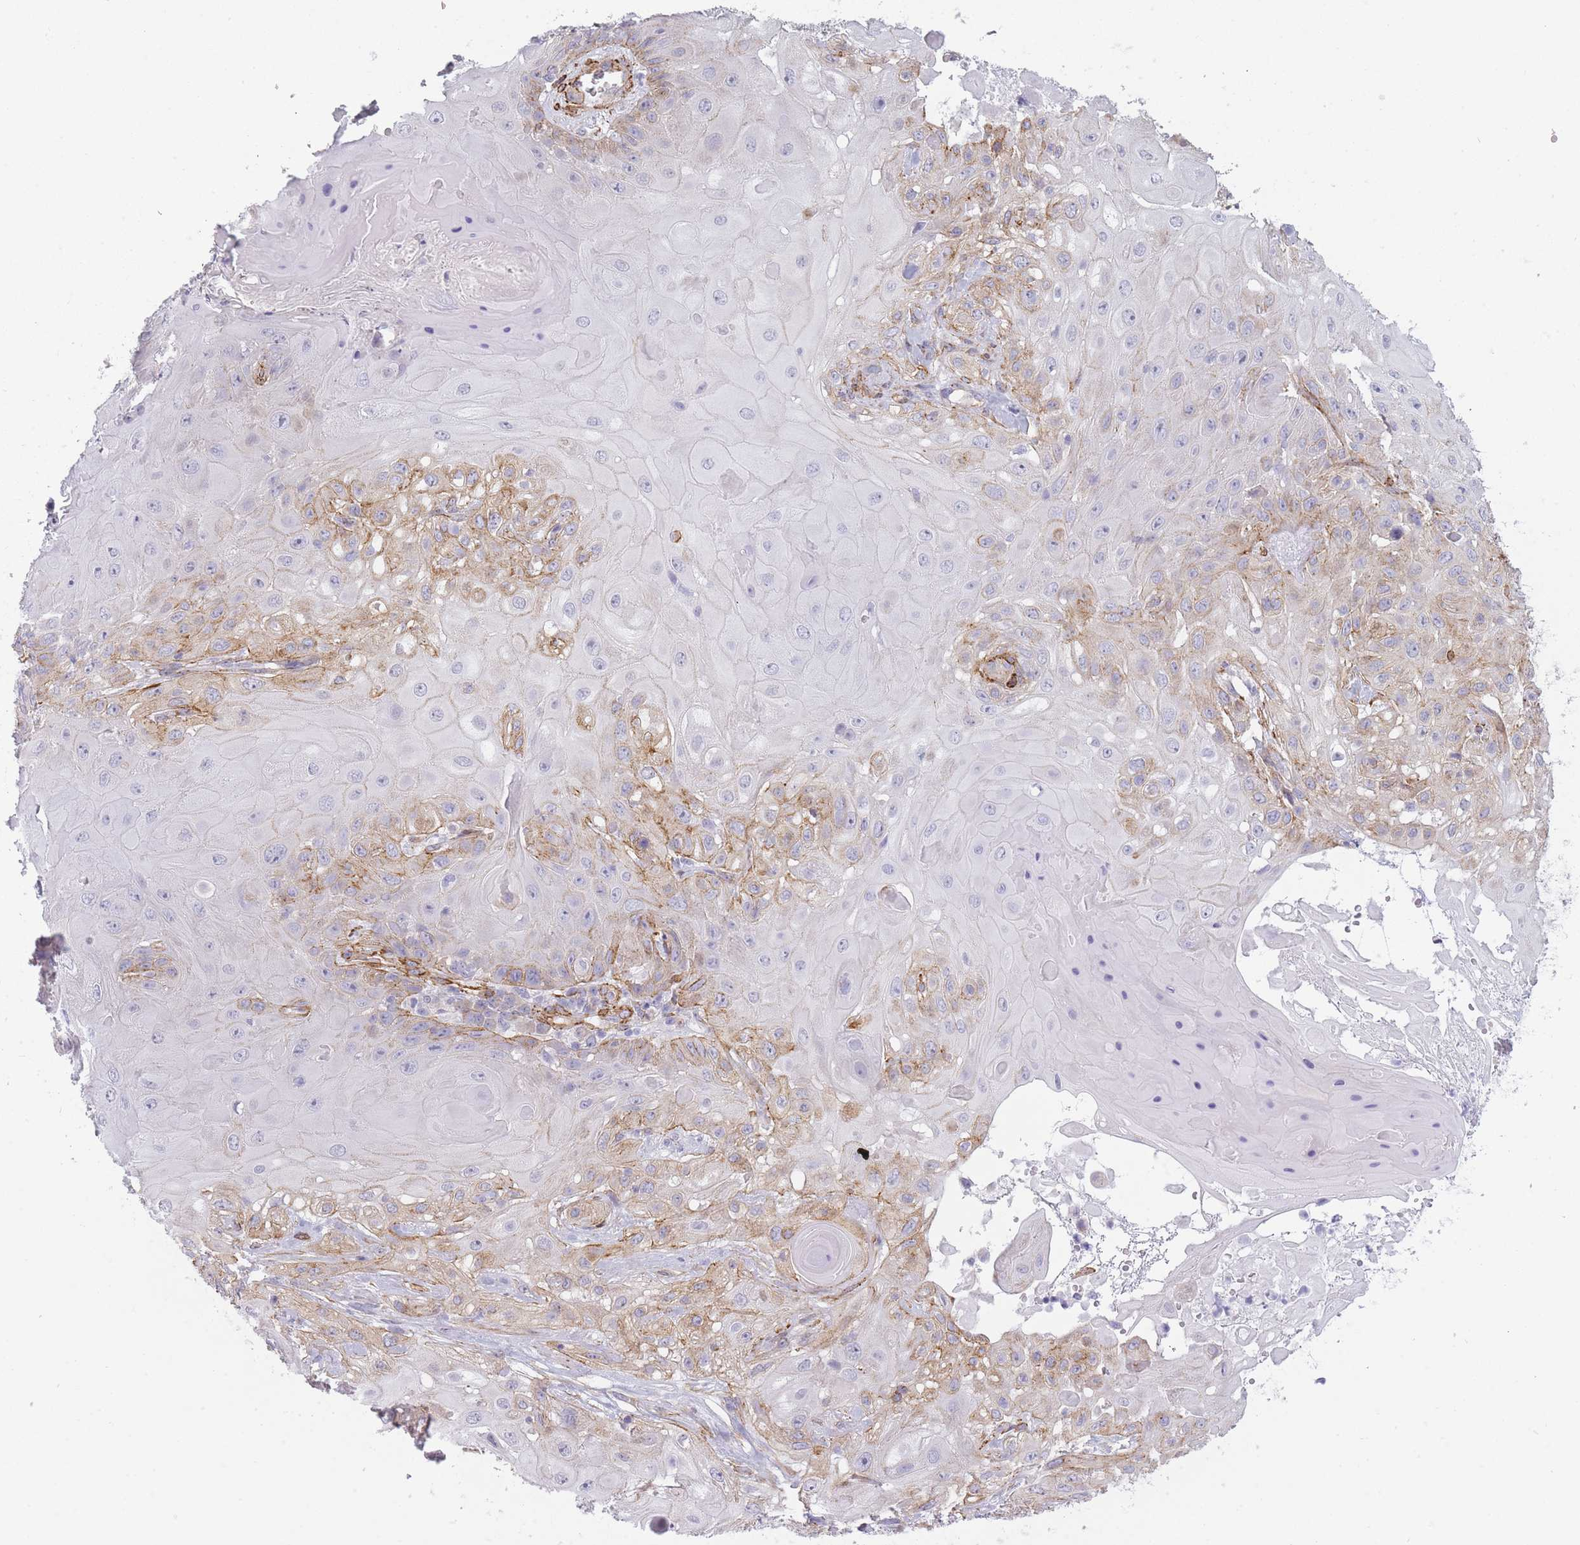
{"staining": {"intensity": "moderate", "quantity": "<25%", "location": "cytoplasmic/membranous"}, "tissue": "skin cancer", "cell_type": "Tumor cells", "image_type": "cancer", "snomed": [{"axis": "morphology", "description": "Normal tissue, NOS"}, {"axis": "morphology", "description": "Squamous cell carcinoma, NOS"}, {"axis": "topography", "description": "Skin"}, {"axis": "topography", "description": "Cartilage tissue"}], "caption": "Human skin cancer (squamous cell carcinoma) stained with a protein marker reveals moderate staining in tumor cells.", "gene": "OR6B3", "patient": {"sex": "female", "age": 79}}